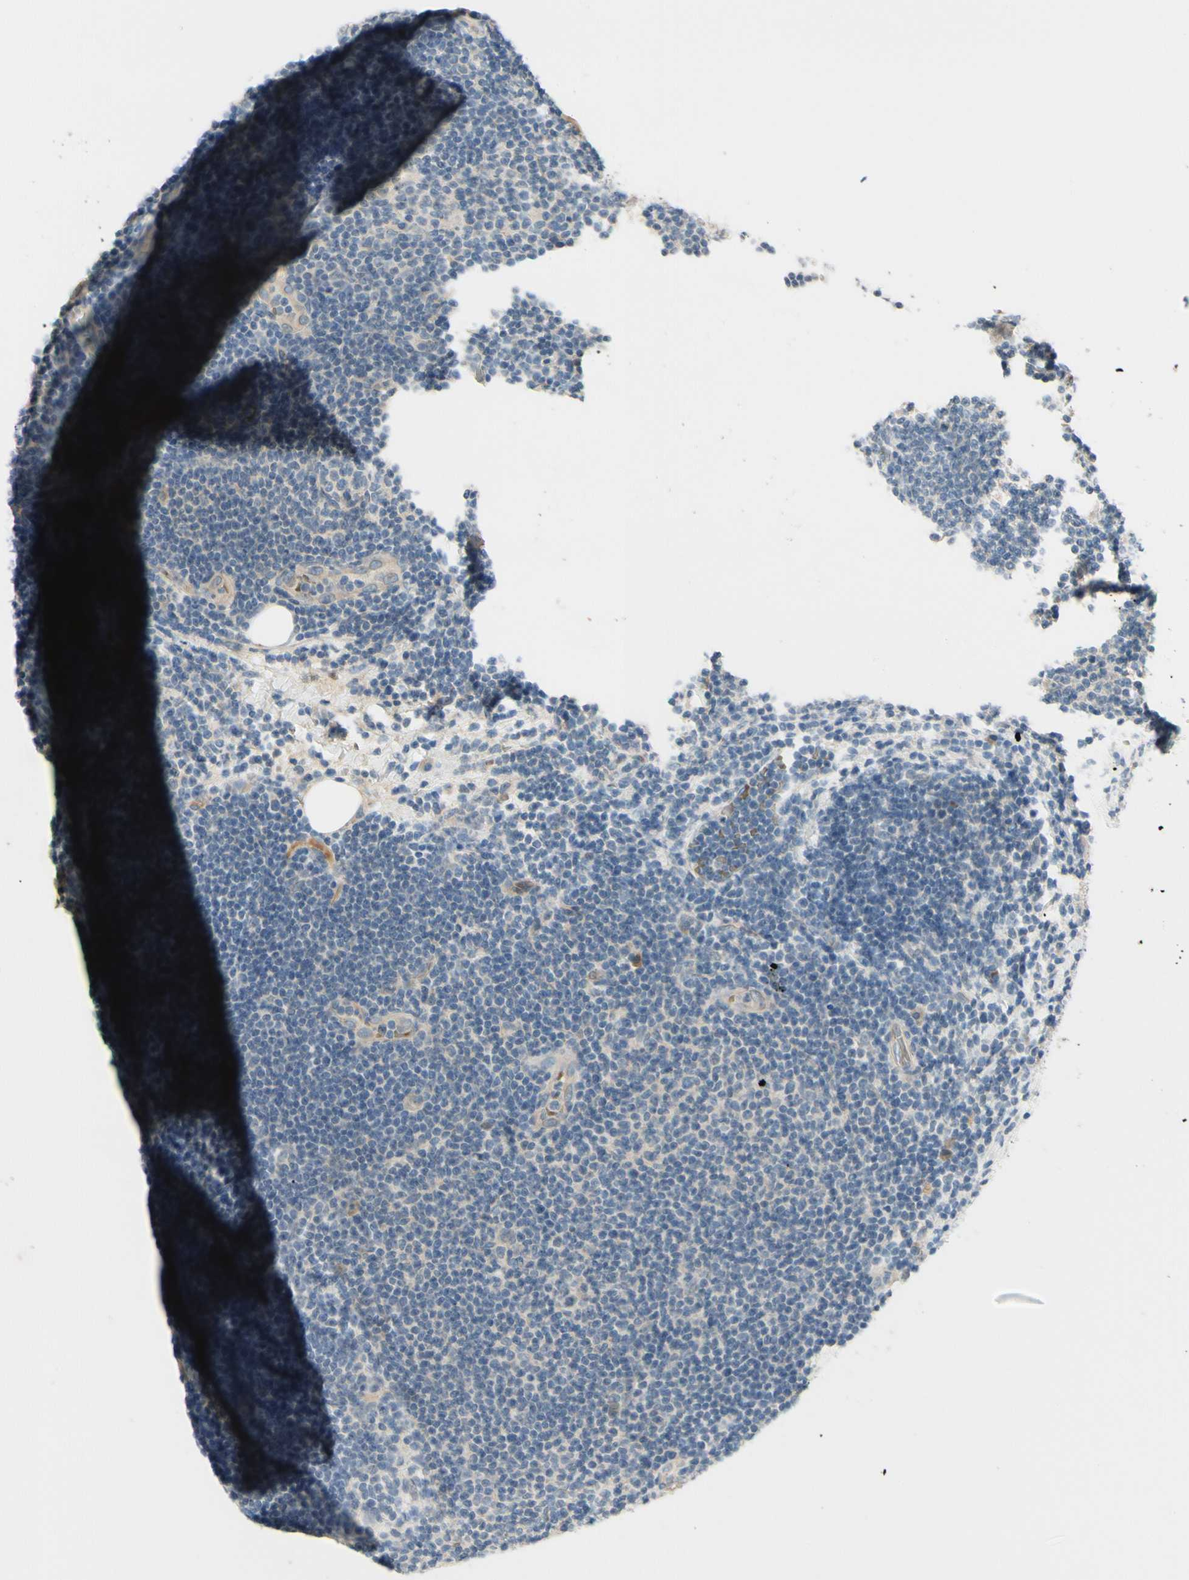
{"staining": {"intensity": "negative", "quantity": "none", "location": "none"}, "tissue": "lymphoma", "cell_type": "Tumor cells", "image_type": "cancer", "snomed": [{"axis": "morphology", "description": "Malignant lymphoma, non-Hodgkin's type, Low grade"}, {"axis": "topography", "description": "Lymph node"}], "caption": "This is a image of IHC staining of low-grade malignant lymphoma, non-Hodgkin's type, which shows no expression in tumor cells. (Stains: DAB (3,3'-diaminobenzidine) IHC with hematoxylin counter stain, Microscopy: brightfield microscopy at high magnification).", "gene": "FGF10", "patient": {"sex": "male", "age": 83}}